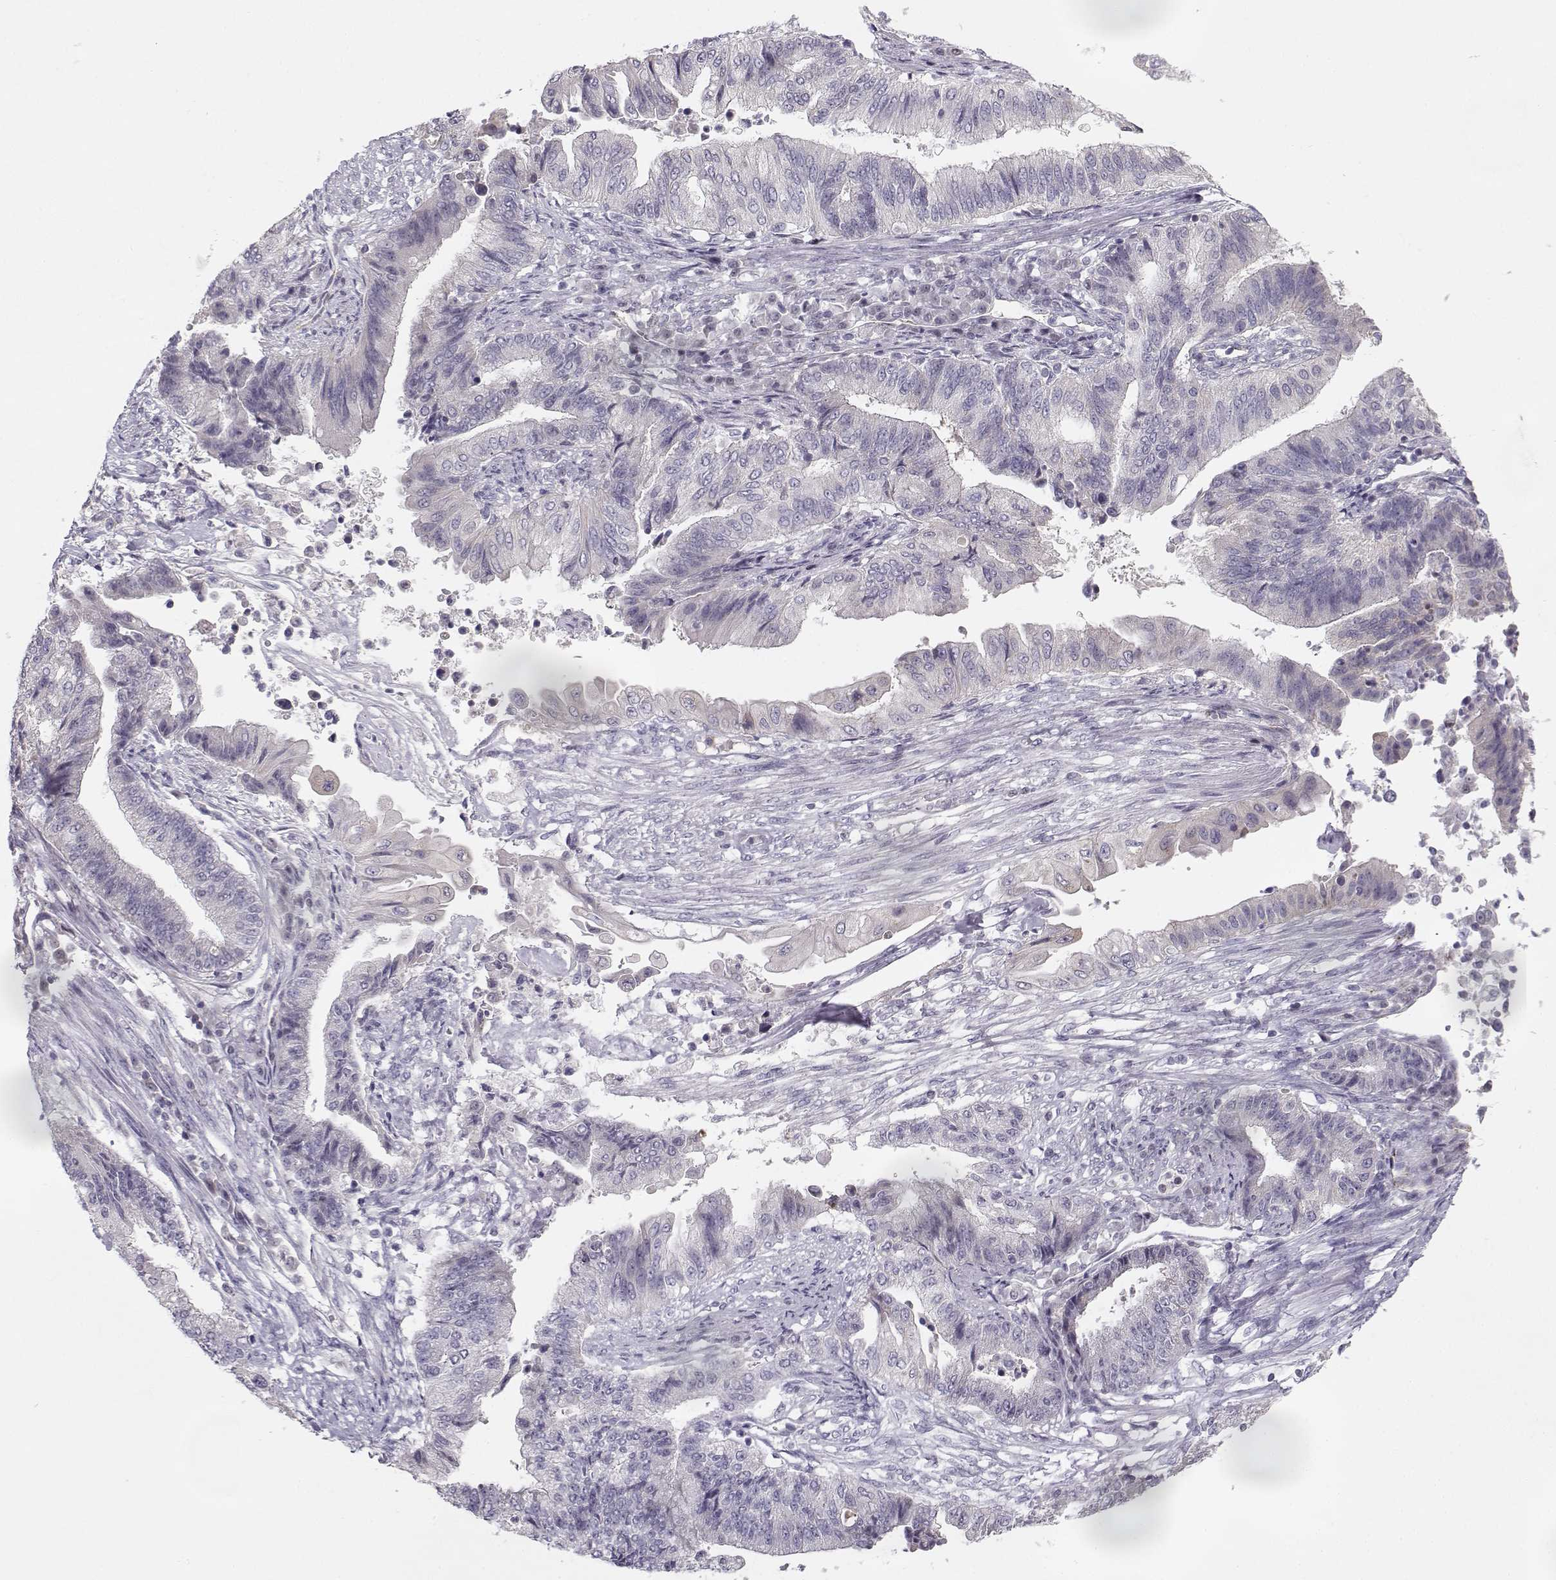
{"staining": {"intensity": "negative", "quantity": "none", "location": "none"}, "tissue": "endometrial cancer", "cell_type": "Tumor cells", "image_type": "cancer", "snomed": [{"axis": "morphology", "description": "Adenocarcinoma, NOS"}, {"axis": "topography", "description": "Uterus"}, {"axis": "topography", "description": "Endometrium"}], "caption": "The IHC photomicrograph has no significant expression in tumor cells of endometrial cancer (adenocarcinoma) tissue. (DAB (3,3'-diaminobenzidine) immunohistochemistry (IHC) visualized using brightfield microscopy, high magnification).", "gene": "DDX25", "patient": {"sex": "female", "age": 54}}